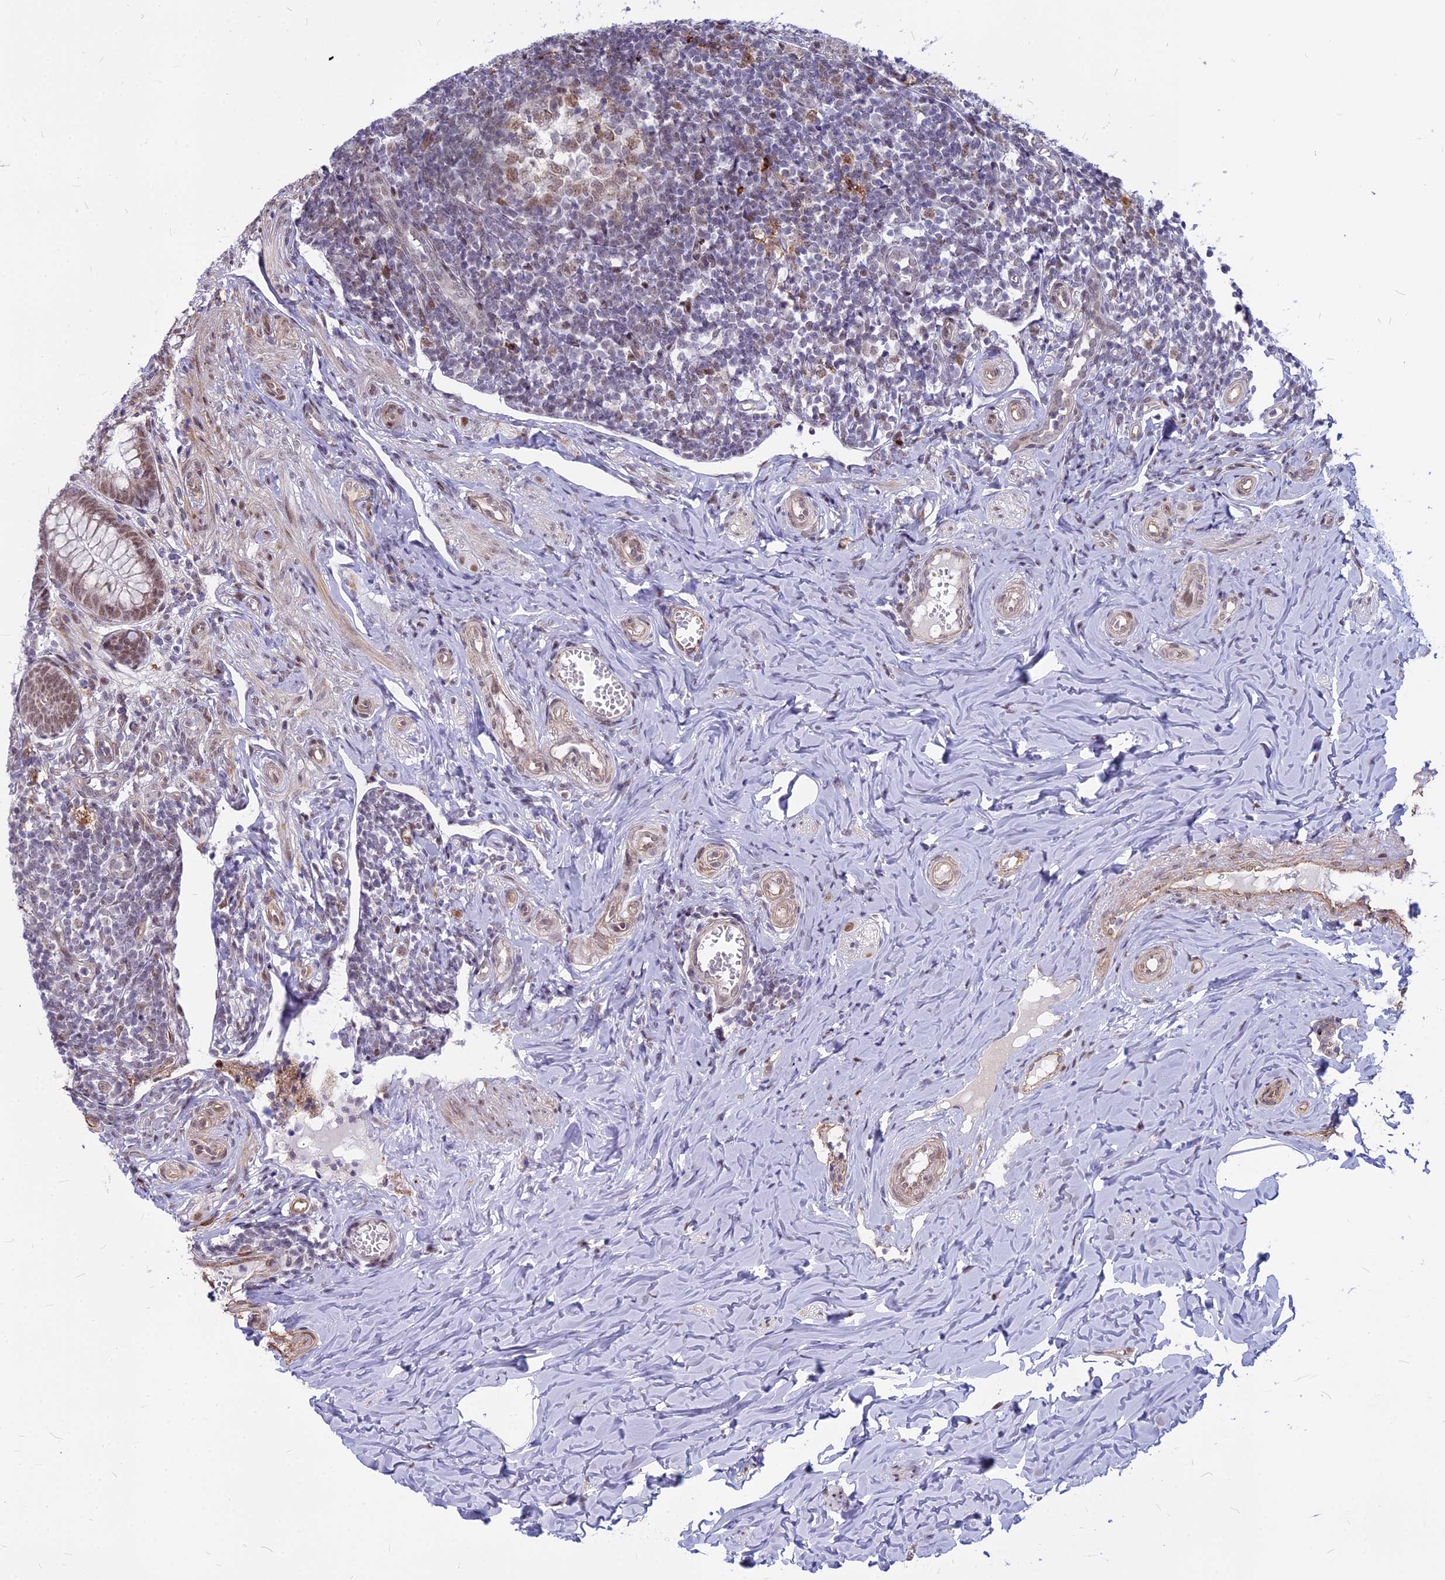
{"staining": {"intensity": "moderate", "quantity": ">75%", "location": "nuclear"}, "tissue": "appendix", "cell_type": "Glandular cells", "image_type": "normal", "snomed": [{"axis": "morphology", "description": "Normal tissue, NOS"}, {"axis": "topography", "description": "Appendix"}], "caption": "Immunohistochemical staining of benign appendix displays moderate nuclear protein expression in about >75% of glandular cells.", "gene": "ALG10B", "patient": {"sex": "female", "age": 33}}